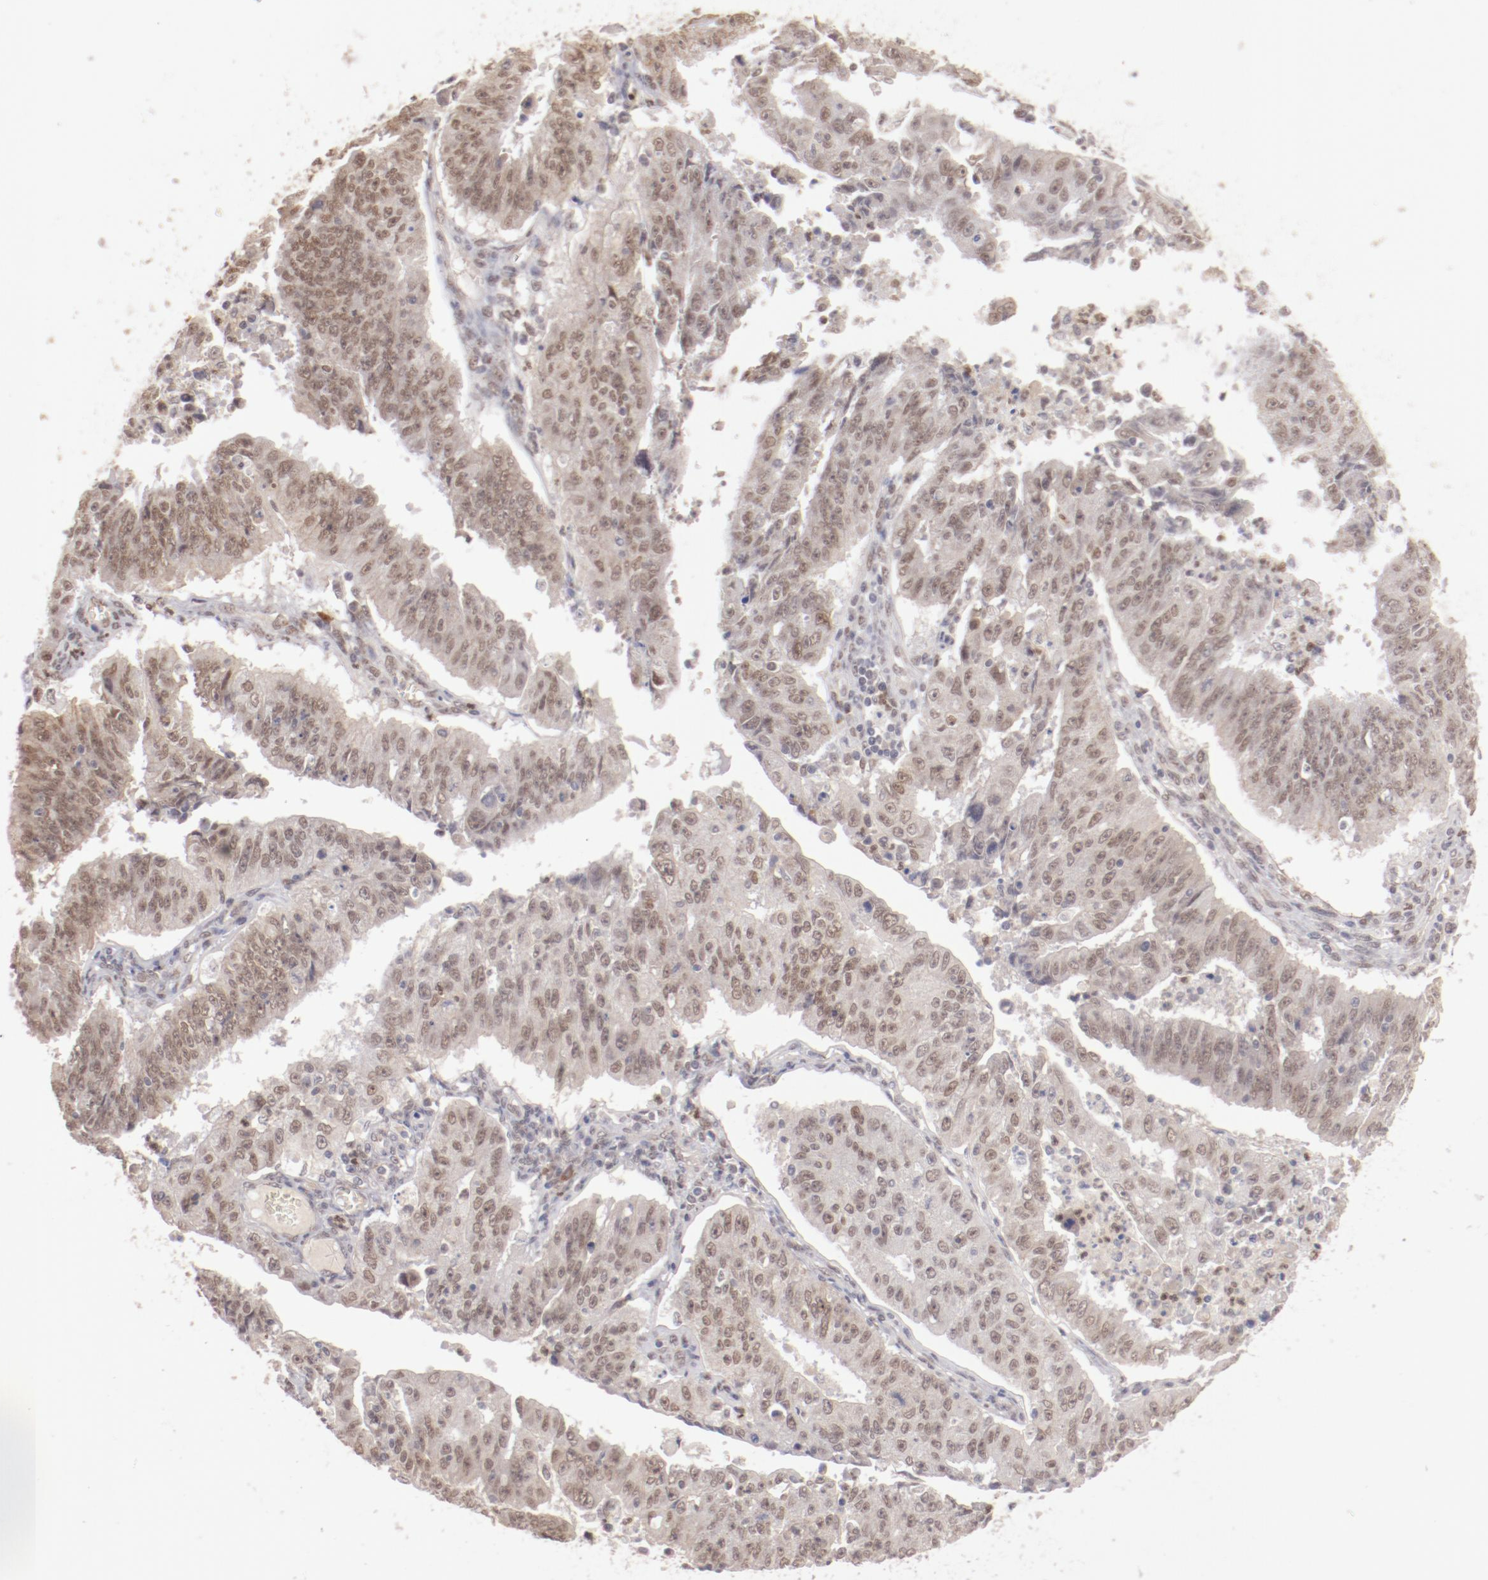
{"staining": {"intensity": "weak", "quantity": ">75%", "location": "cytoplasmic/membranous,nuclear"}, "tissue": "endometrial cancer", "cell_type": "Tumor cells", "image_type": "cancer", "snomed": [{"axis": "morphology", "description": "Adenocarcinoma, NOS"}, {"axis": "topography", "description": "Endometrium"}], "caption": "Protein expression by immunohistochemistry (IHC) exhibits weak cytoplasmic/membranous and nuclear expression in about >75% of tumor cells in endometrial cancer.", "gene": "NFE2", "patient": {"sex": "female", "age": 42}}